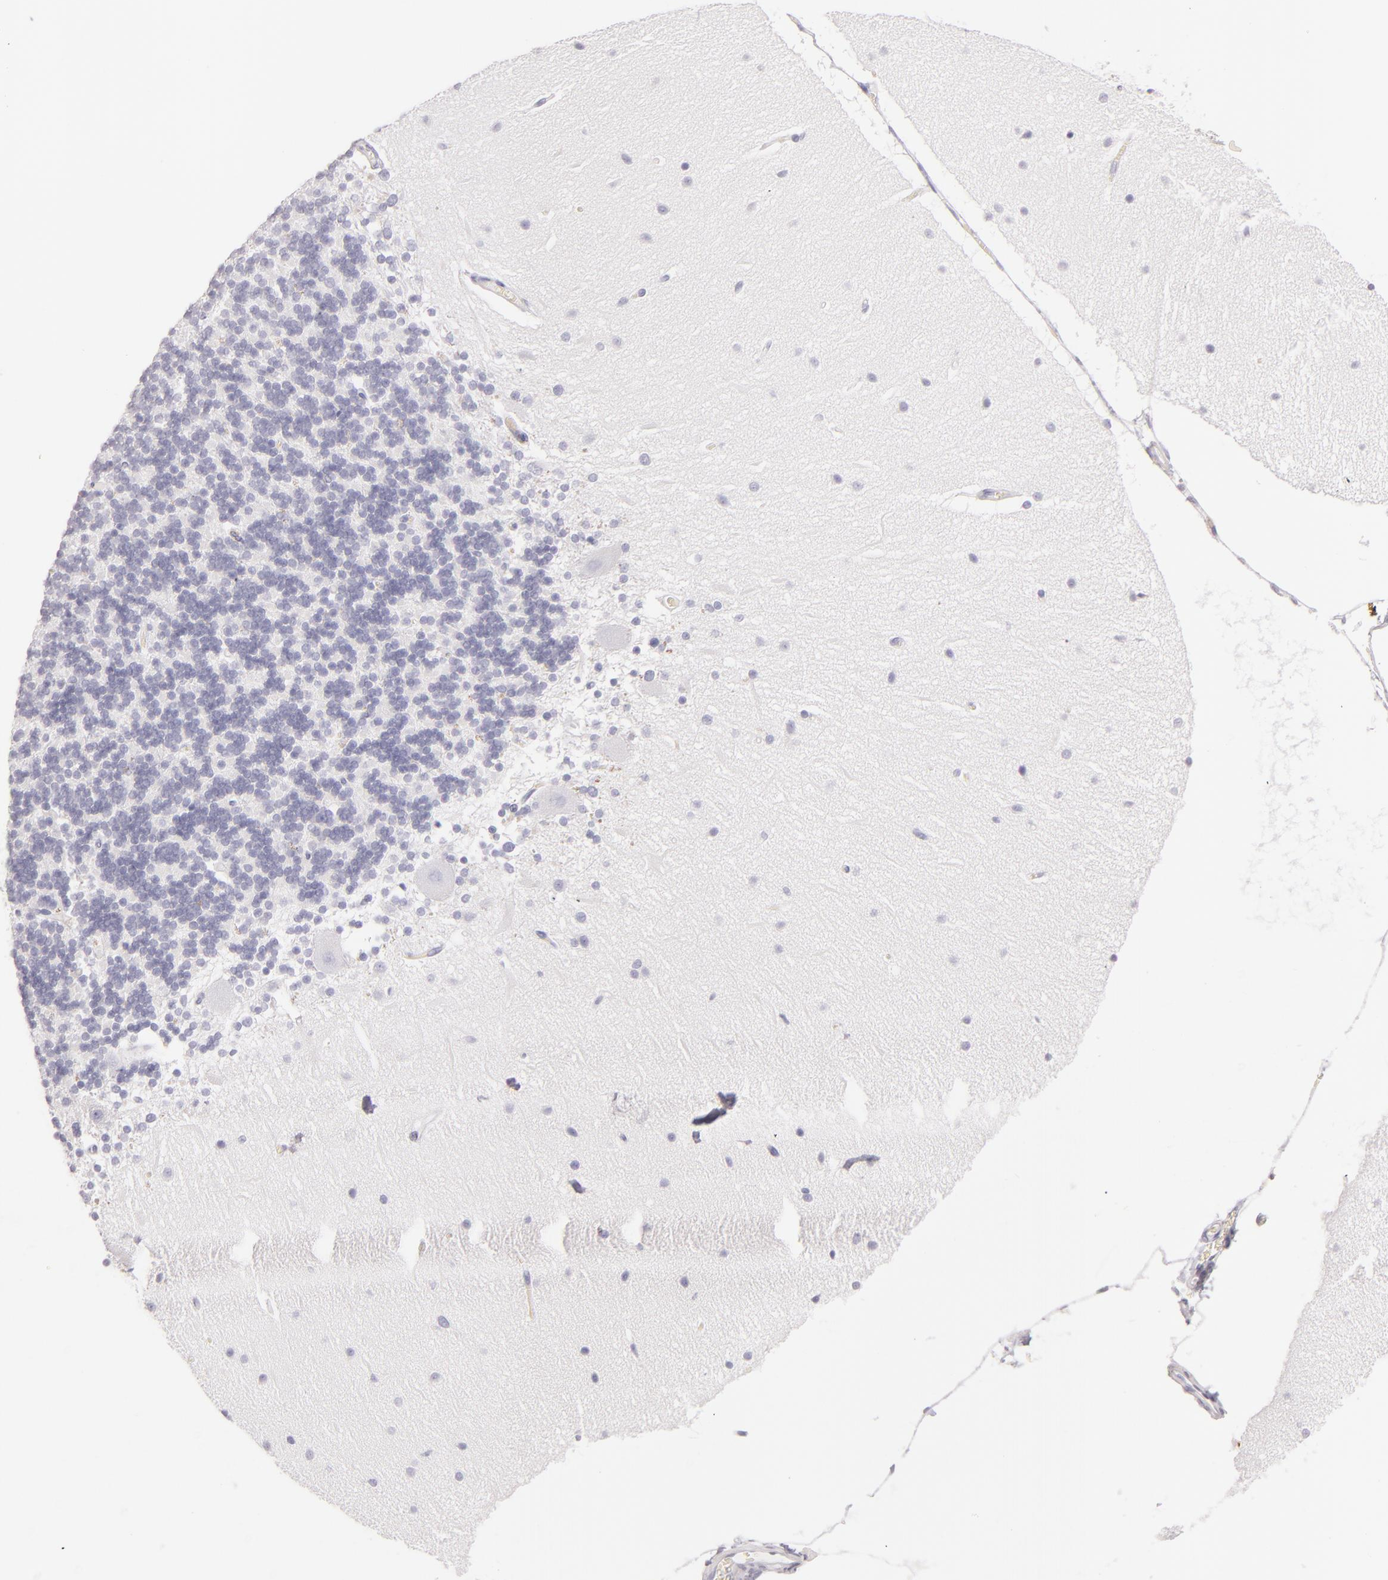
{"staining": {"intensity": "negative", "quantity": "none", "location": "none"}, "tissue": "cerebellum", "cell_type": "Cells in granular layer", "image_type": "normal", "snomed": [{"axis": "morphology", "description": "Normal tissue, NOS"}, {"axis": "topography", "description": "Cerebellum"}], "caption": "Micrograph shows no protein positivity in cells in granular layer of unremarkable cerebellum.", "gene": "FABP1", "patient": {"sex": "female", "age": 54}}